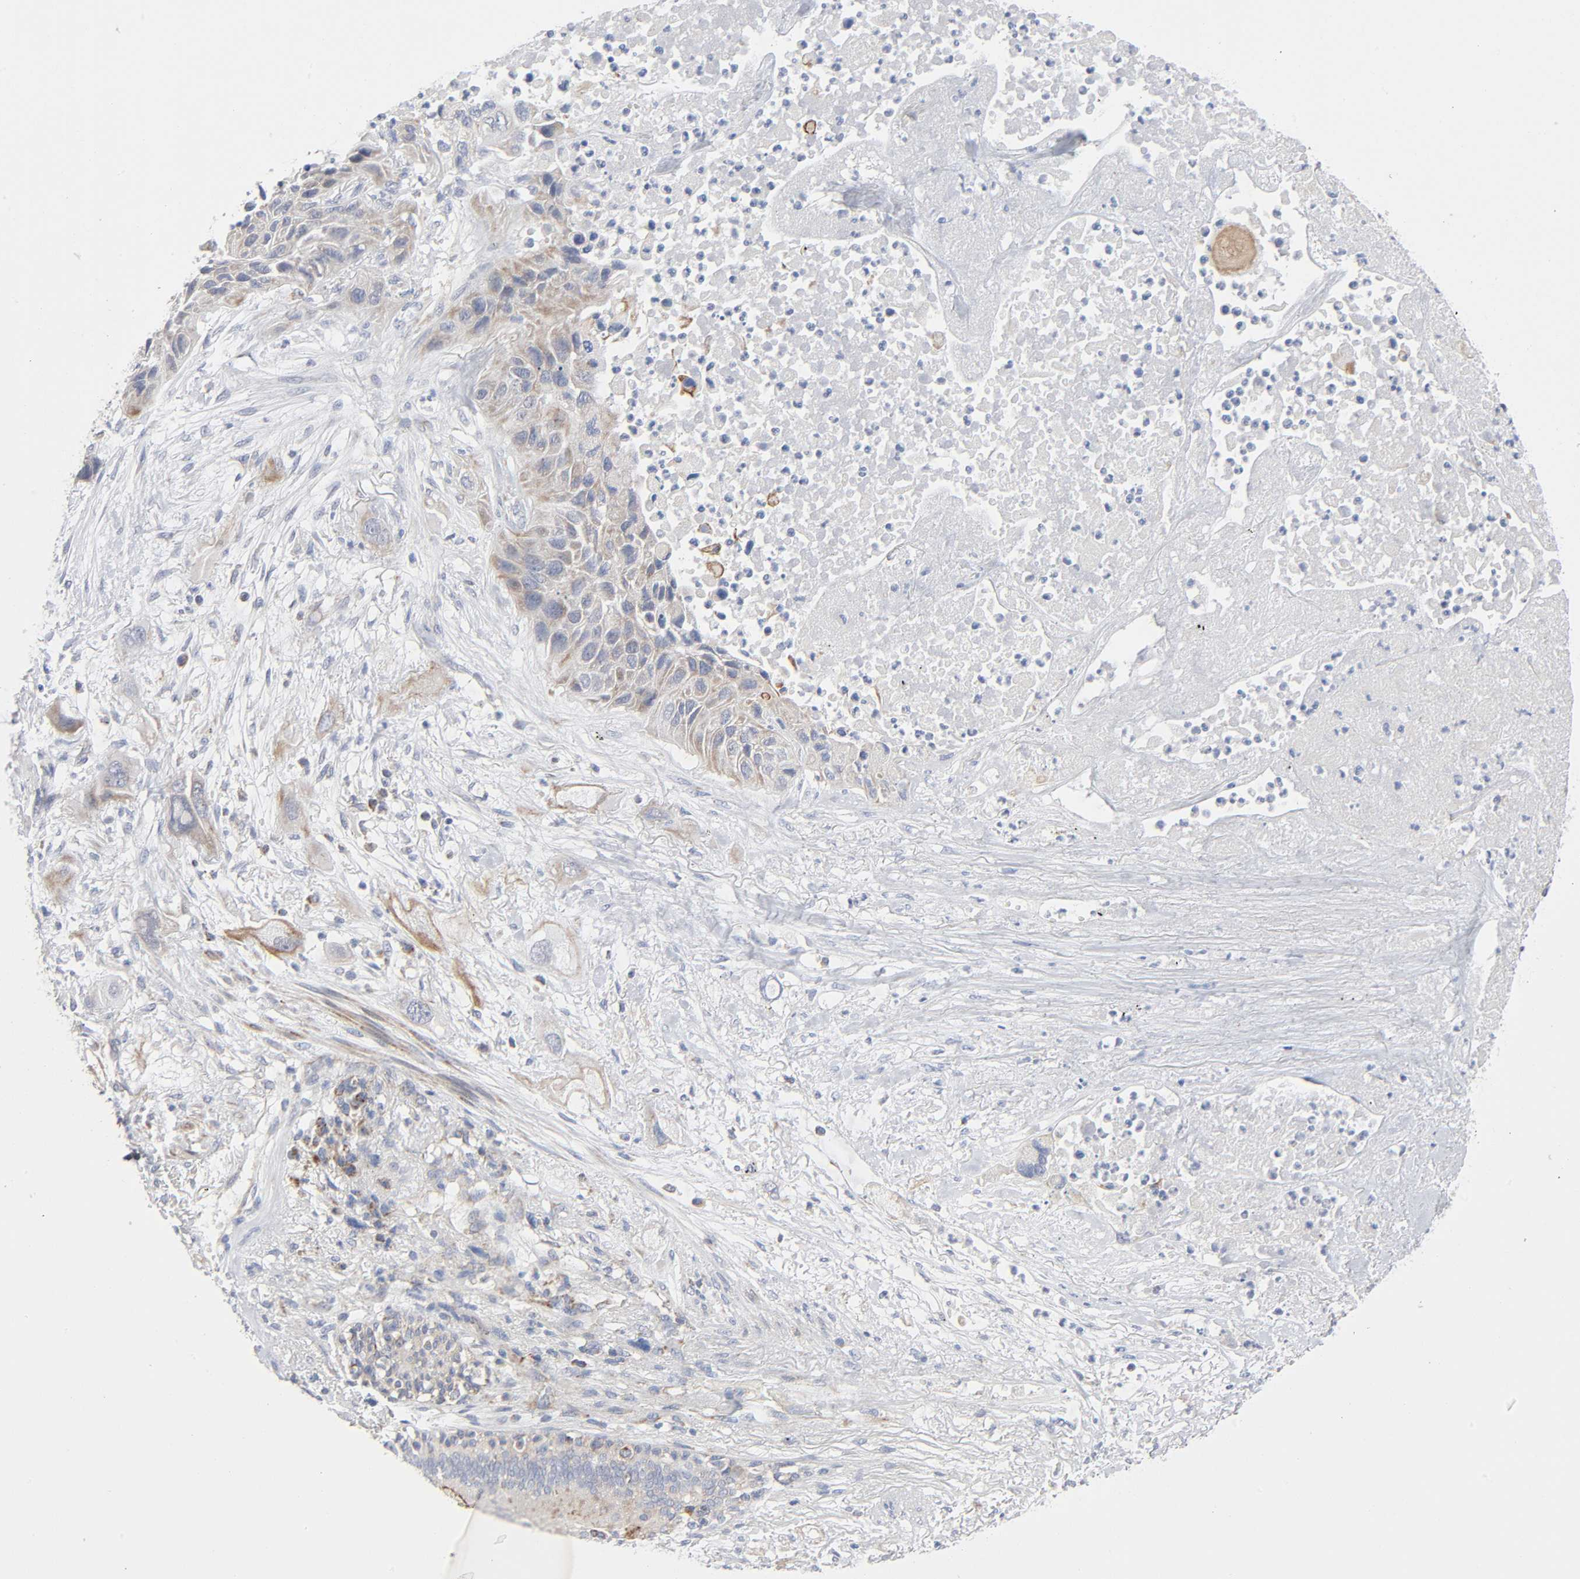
{"staining": {"intensity": "moderate", "quantity": ">75%", "location": "cytoplasmic/membranous"}, "tissue": "lung cancer", "cell_type": "Tumor cells", "image_type": "cancer", "snomed": [{"axis": "morphology", "description": "Squamous cell carcinoma, NOS"}, {"axis": "topography", "description": "Lung"}], "caption": "Immunohistochemistry (IHC) of squamous cell carcinoma (lung) displays medium levels of moderate cytoplasmic/membranous staining in approximately >75% of tumor cells.", "gene": "SYT16", "patient": {"sex": "female", "age": 76}}